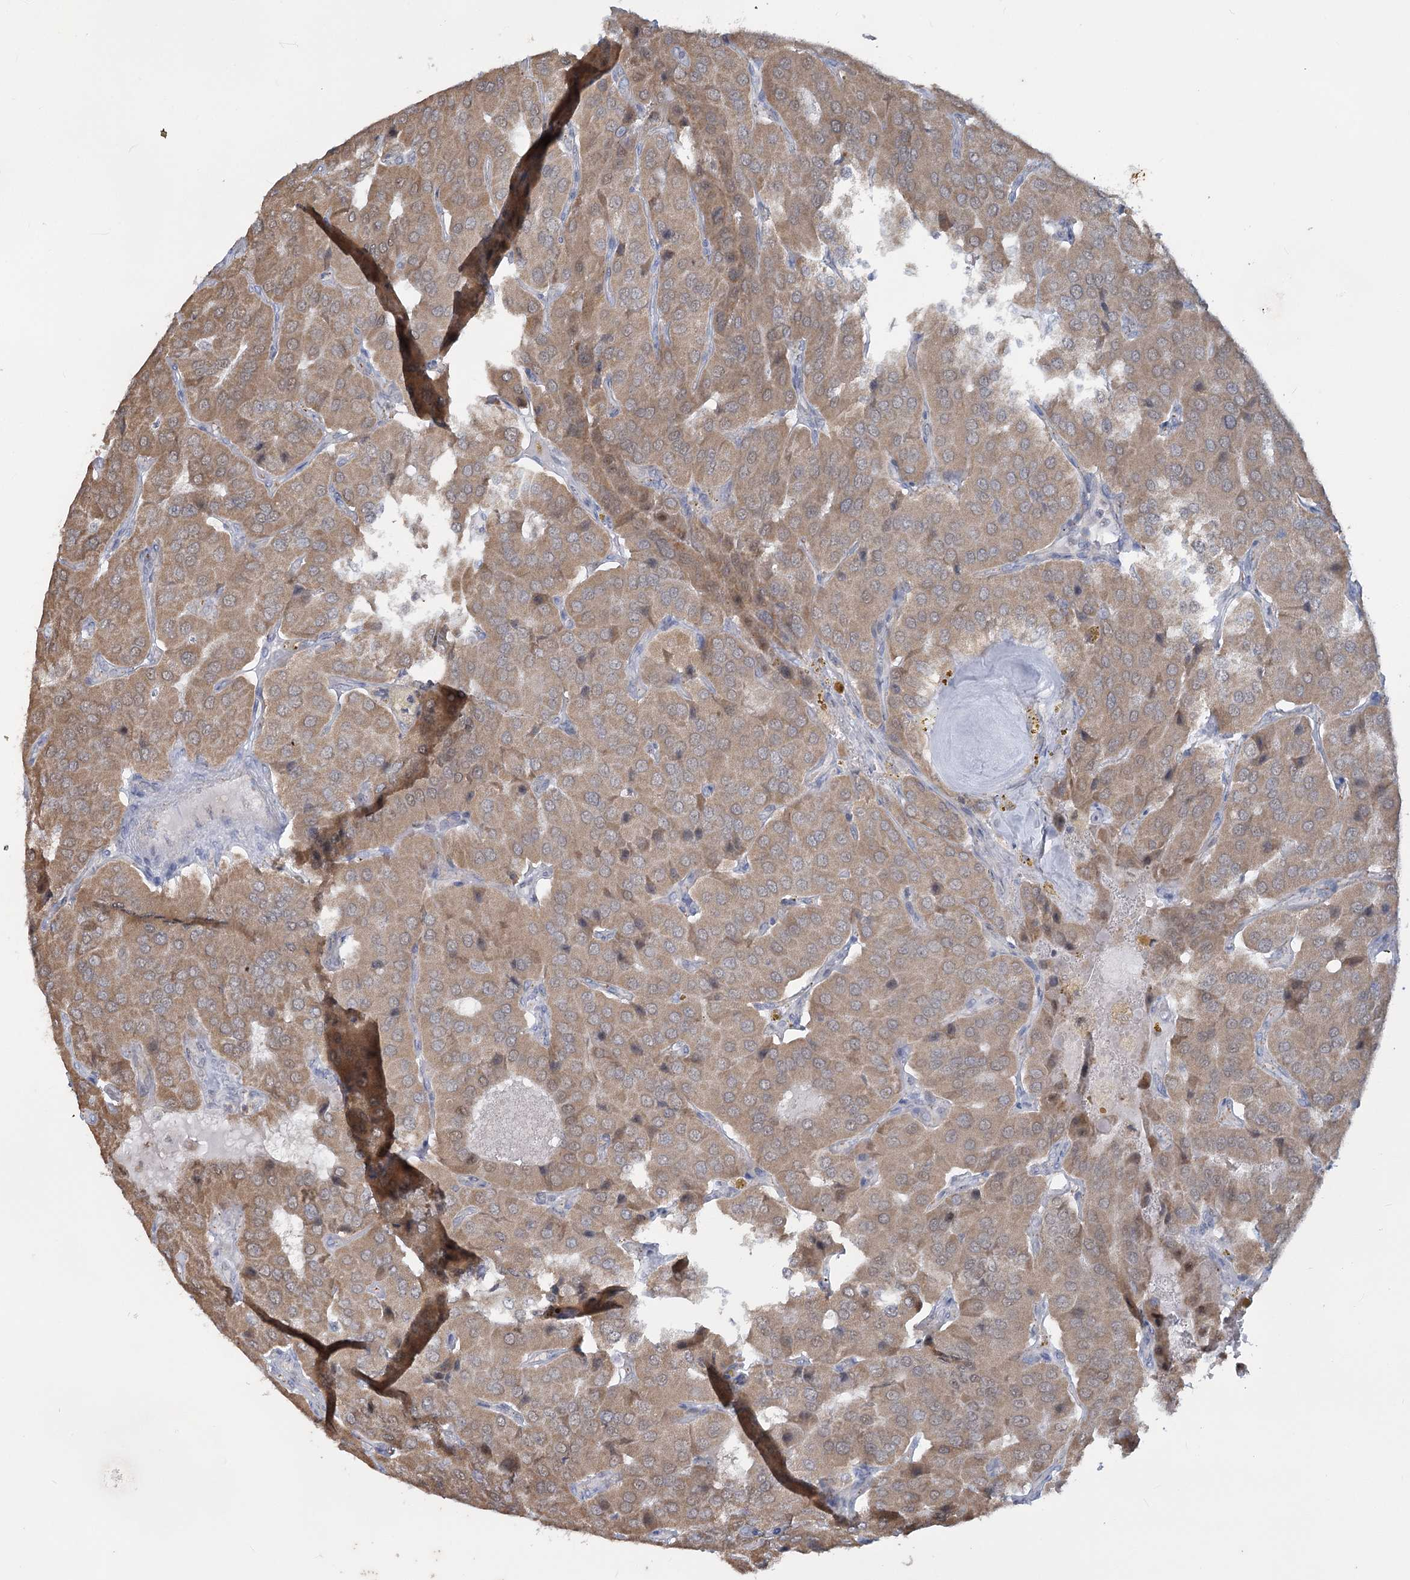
{"staining": {"intensity": "weak", "quantity": ">75%", "location": "cytoplasmic/membranous"}, "tissue": "parathyroid gland", "cell_type": "Glandular cells", "image_type": "normal", "snomed": [{"axis": "morphology", "description": "Normal tissue, NOS"}, {"axis": "morphology", "description": "Adenoma, NOS"}, {"axis": "topography", "description": "Parathyroid gland"}], "caption": "Immunohistochemistry (IHC) photomicrograph of benign parathyroid gland: parathyroid gland stained using immunohistochemistry shows low levels of weak protein expression localized specifically in the cytoplasmic/membranous of glandular cells, appearing as a cytoplasmic/membranous brown color.", "gene": "MTG1", "patient": {"sex": "female", "age": 86}}